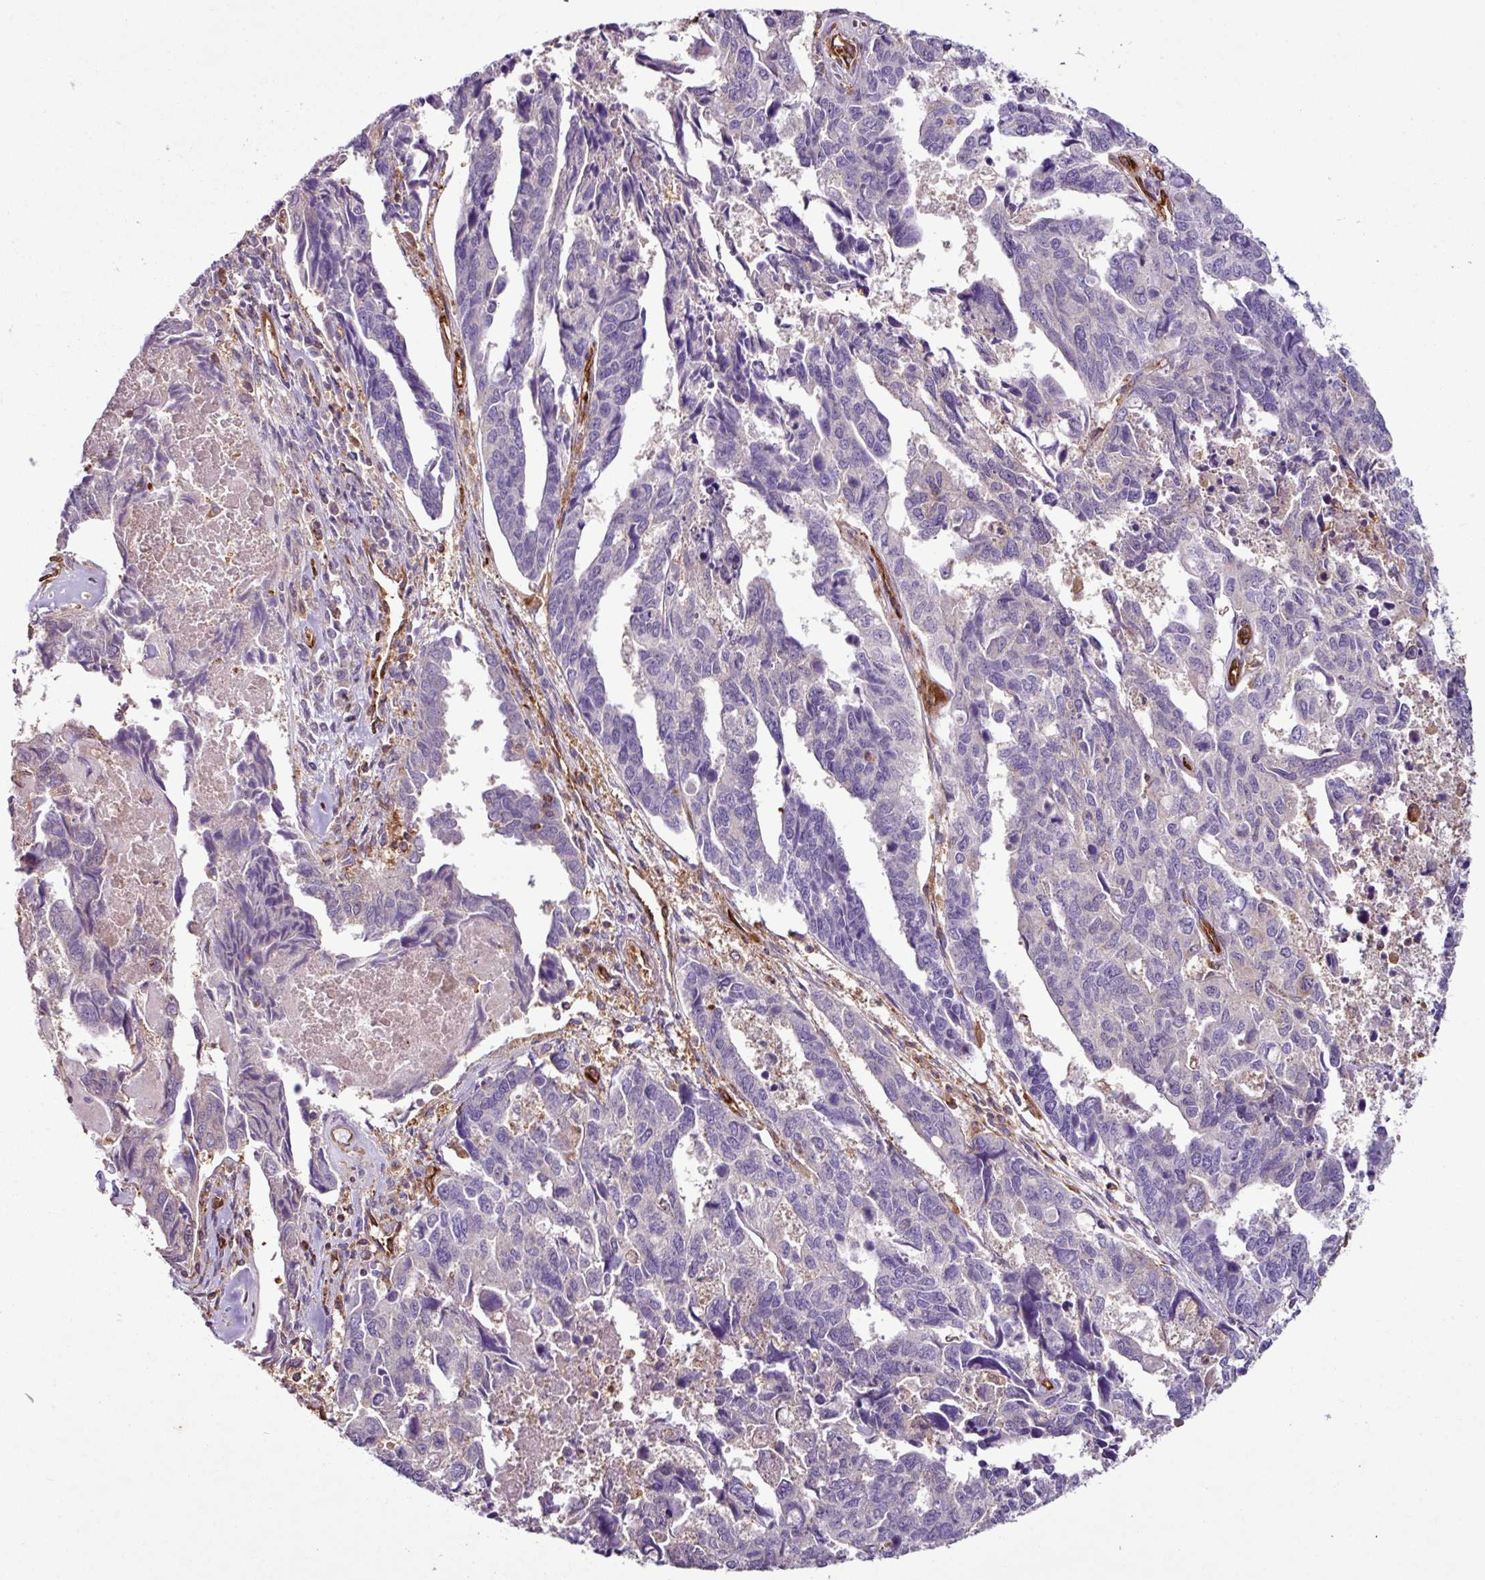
{"staining": {"intensity": "negative", "quantity": "none", "location": "none"}, "tissue": "endometrial cancer", "cell_type": "Tumor cells", "image_type": "cancer", "snomed": [{"axis": "morphology", "description": "Adenocarcinoma, NOS"}, {"axis": "topography", "description": "Endometrium"}], "caption": "An immunohistochemistry photomicrograph of endometrial adenocarcinoma is shown. There is no staining in tumor cells of endometrial adenocarcinoma. Brightfield microscopy of immunohistochemistry stained with DAB (brown) and hematoxylin (blue), captured at high magnification.", "gene": "ZNF106", "patient": {"sex": "female", "age": 73}}